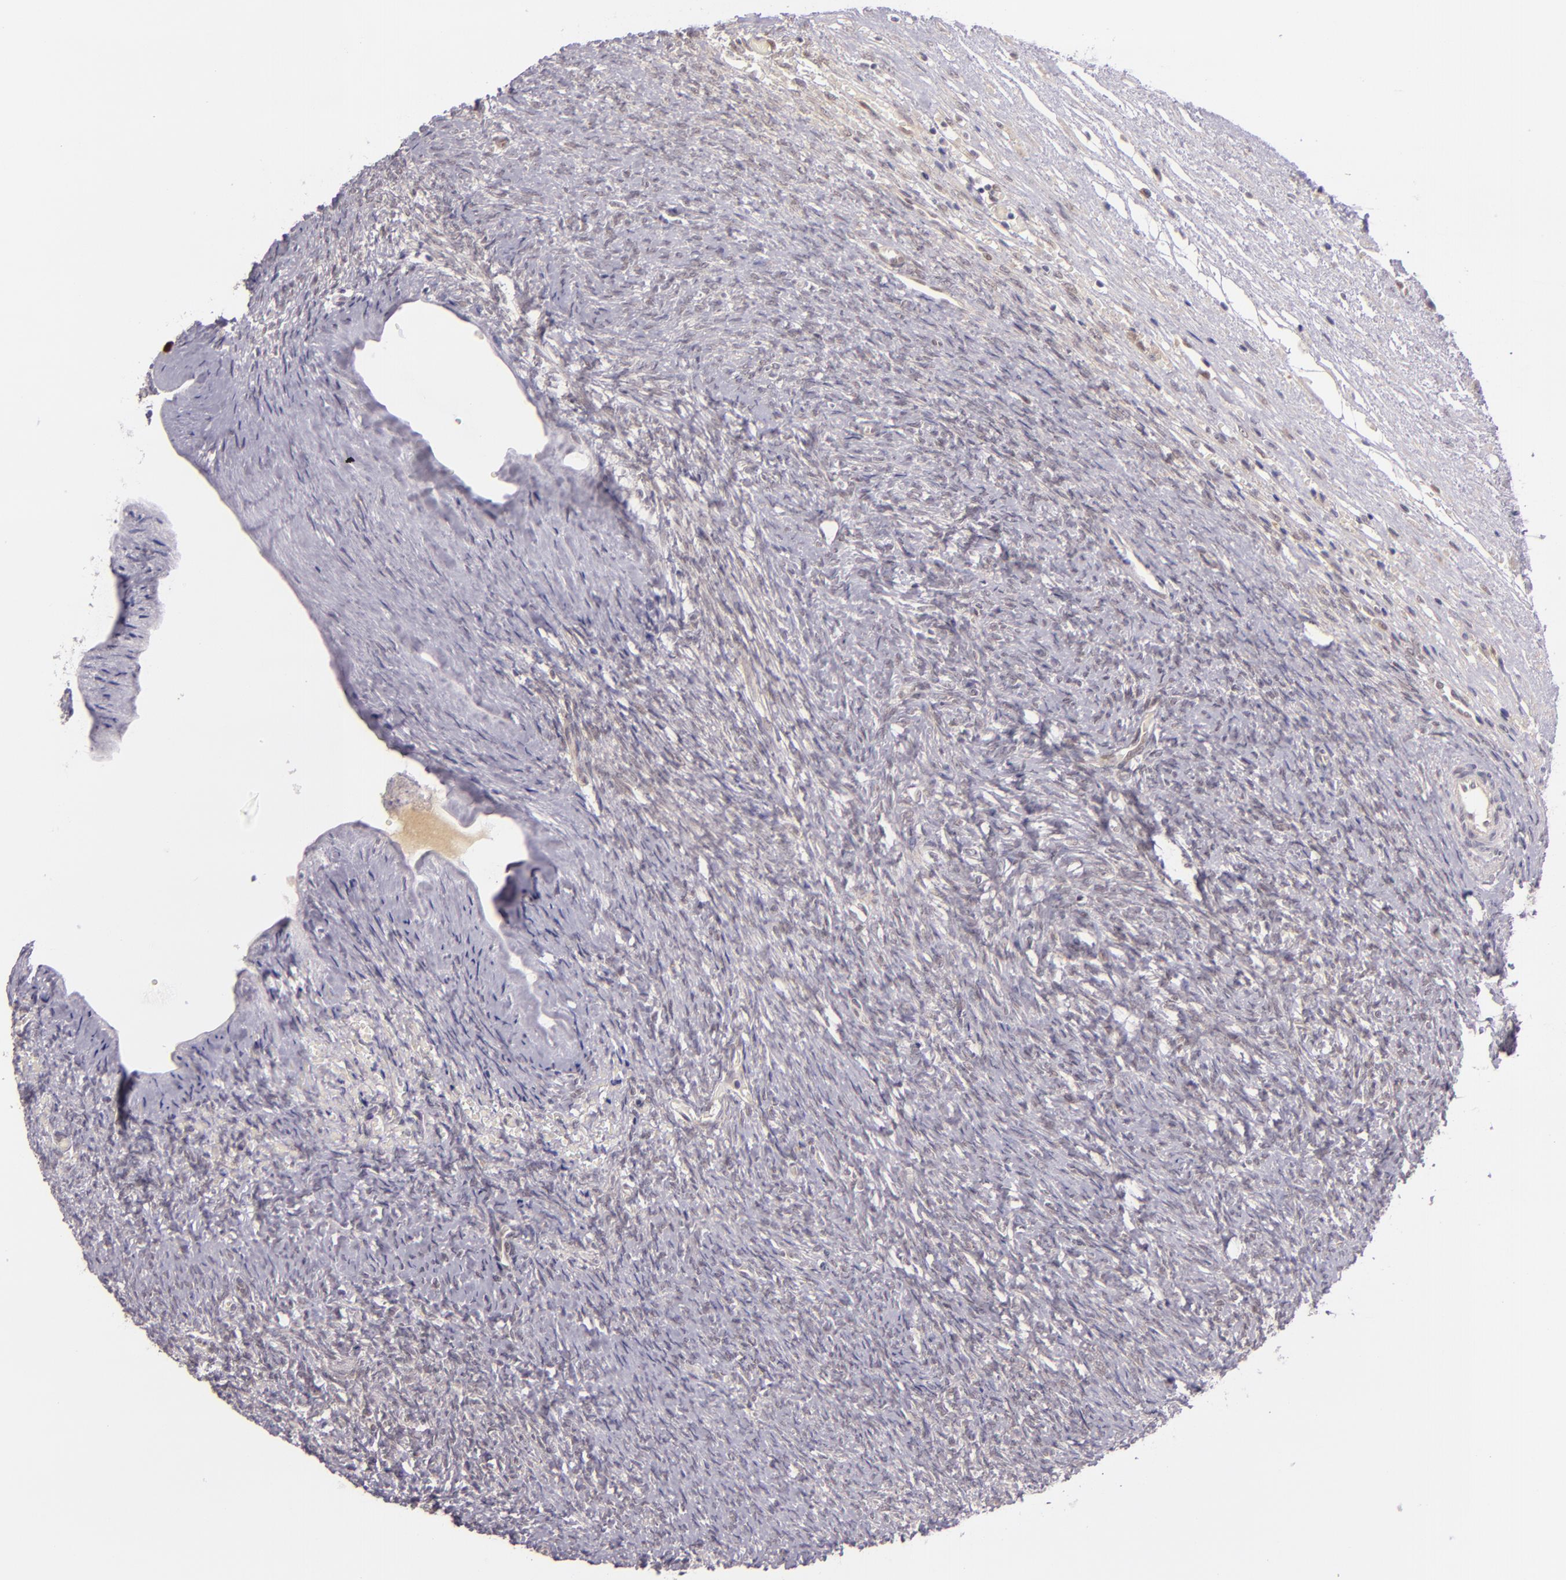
{"staining": {"intensity": "negative", "quantity": "none", "location": "none"}, "tissue": "ovary", "cell_type": "Follicle cells", "image_type": "normal", "snomed": [{"axis": "morphology", "description": "Normal tissue, NOS"}, {"axis": "topography", "description": "Ovary"}], "caption": "A histopathology image of human ovary is negative for staining in follicle cells. (Immunohistochemistry (ihc), brightfield microscopy, high magnification).", "gene": "CSE1L", "patient": {"sex": "female", "age": 56}}